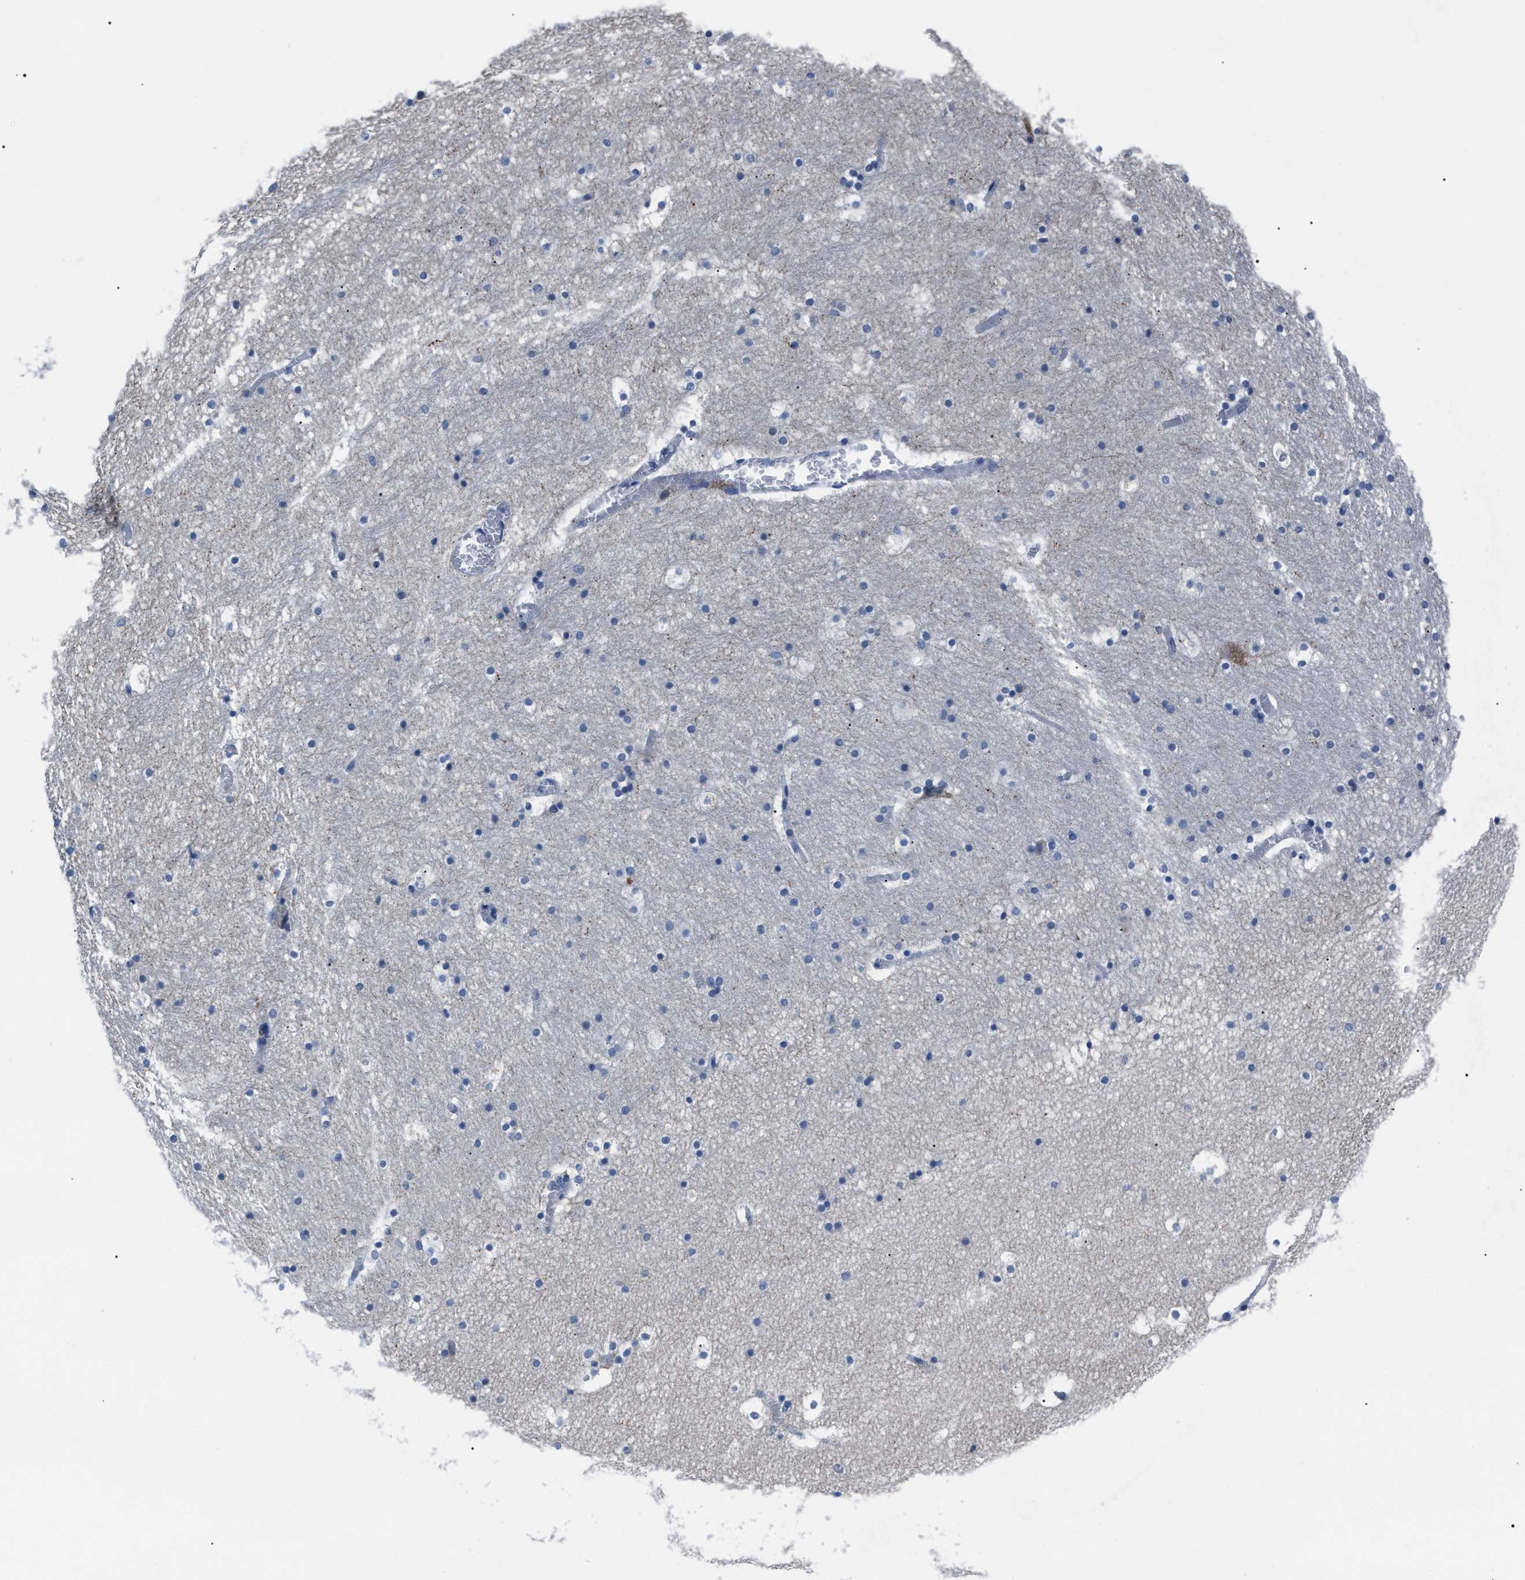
{"staining": {"intensity": "negative", "quantity": "none", "location": "none"}, "tissue": "hippocampus", "cell_type": "Glial cells", "image_type": "normal", "snomed": [{"axis": "morphology", "description": "Normal tissue, NOS"}, {"axis": "topography", "description": "Hippocampus"}], "caption": "Photomicrograph shows no significant protein staining in glial cells of normal hippocampus.", "gene": "LRWD1", "patient": {"sex": "male", "age": 45}}